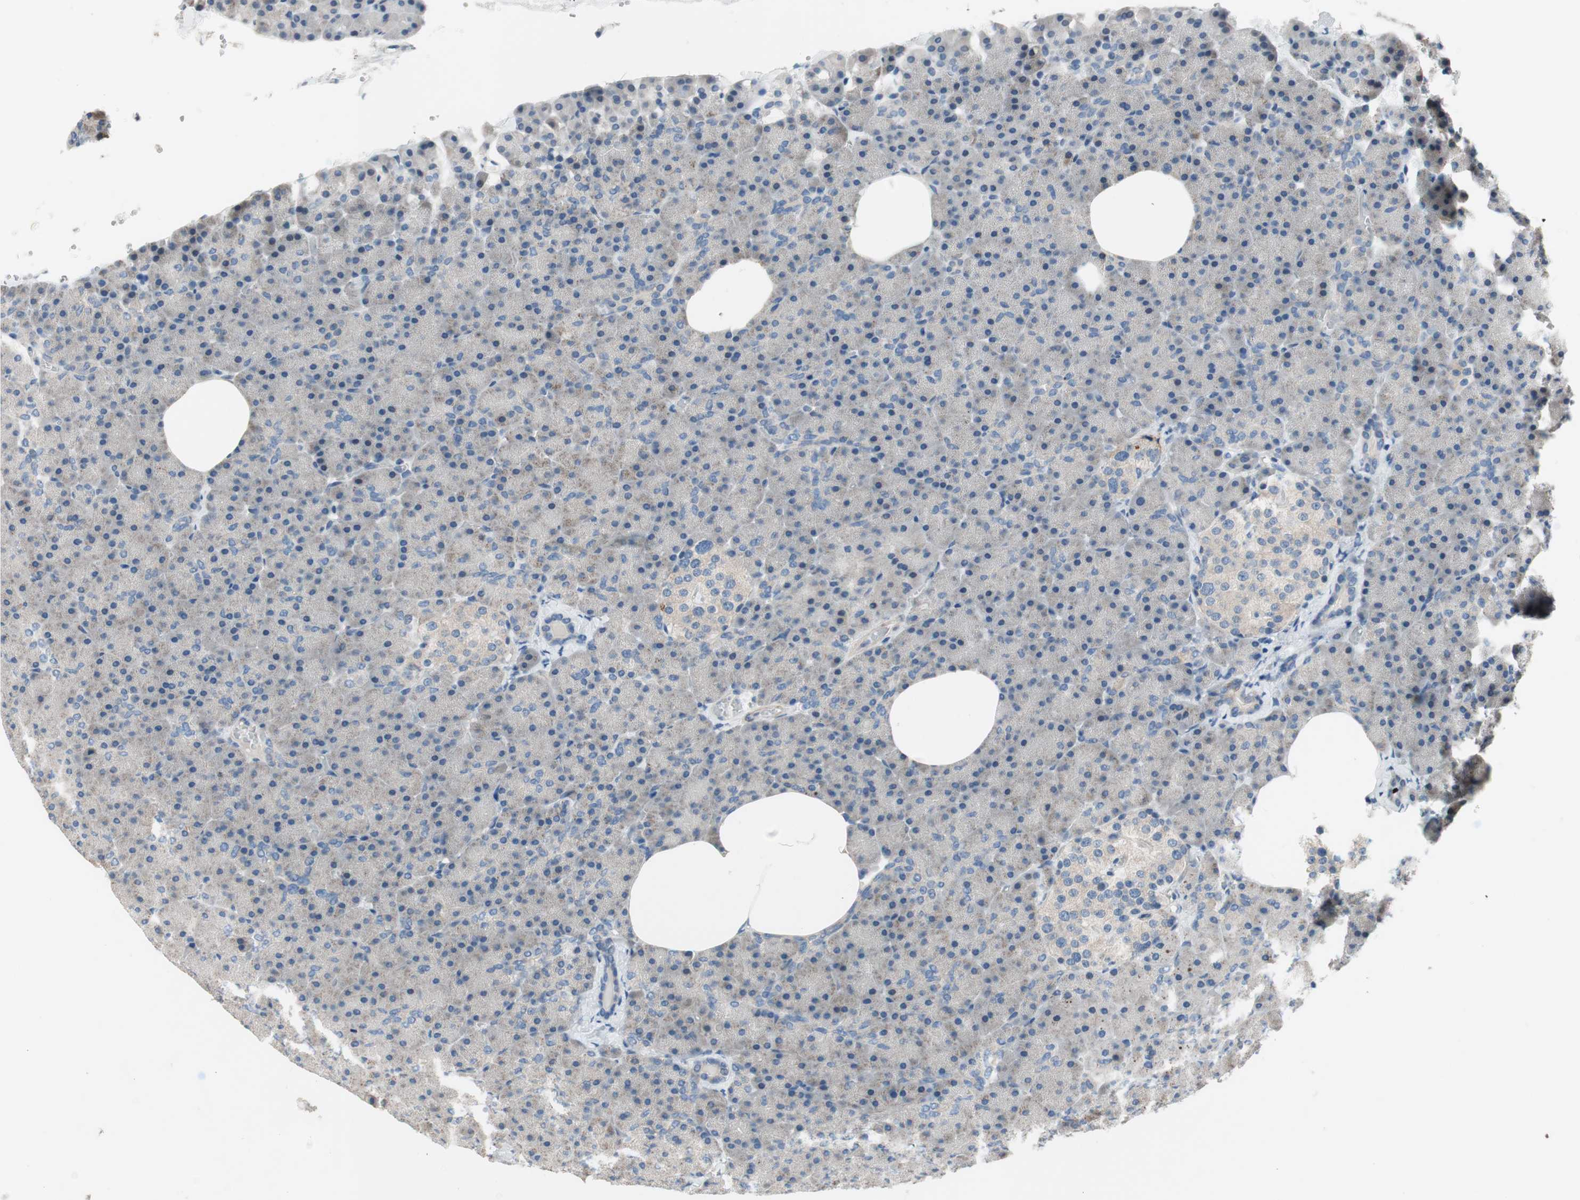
{"staining": {"intensity": "negative", "quantity": "none", "location": "none"}, "tissue": "pancreas", "cell_type": "Exocrine glandular cells", "image_type": "normal", "snomed": [{"axis": "morphology", "description": "Normal tissue, NOS"}, {"axis": "topography", "description": "Pancreas"}], "caption": "Benign pancreas was stained to show a protein in brown. There is no significant staining in exocrine glandular cells.", "gene": "TACR3", "patient": {"sex": "female", "age": 35}}